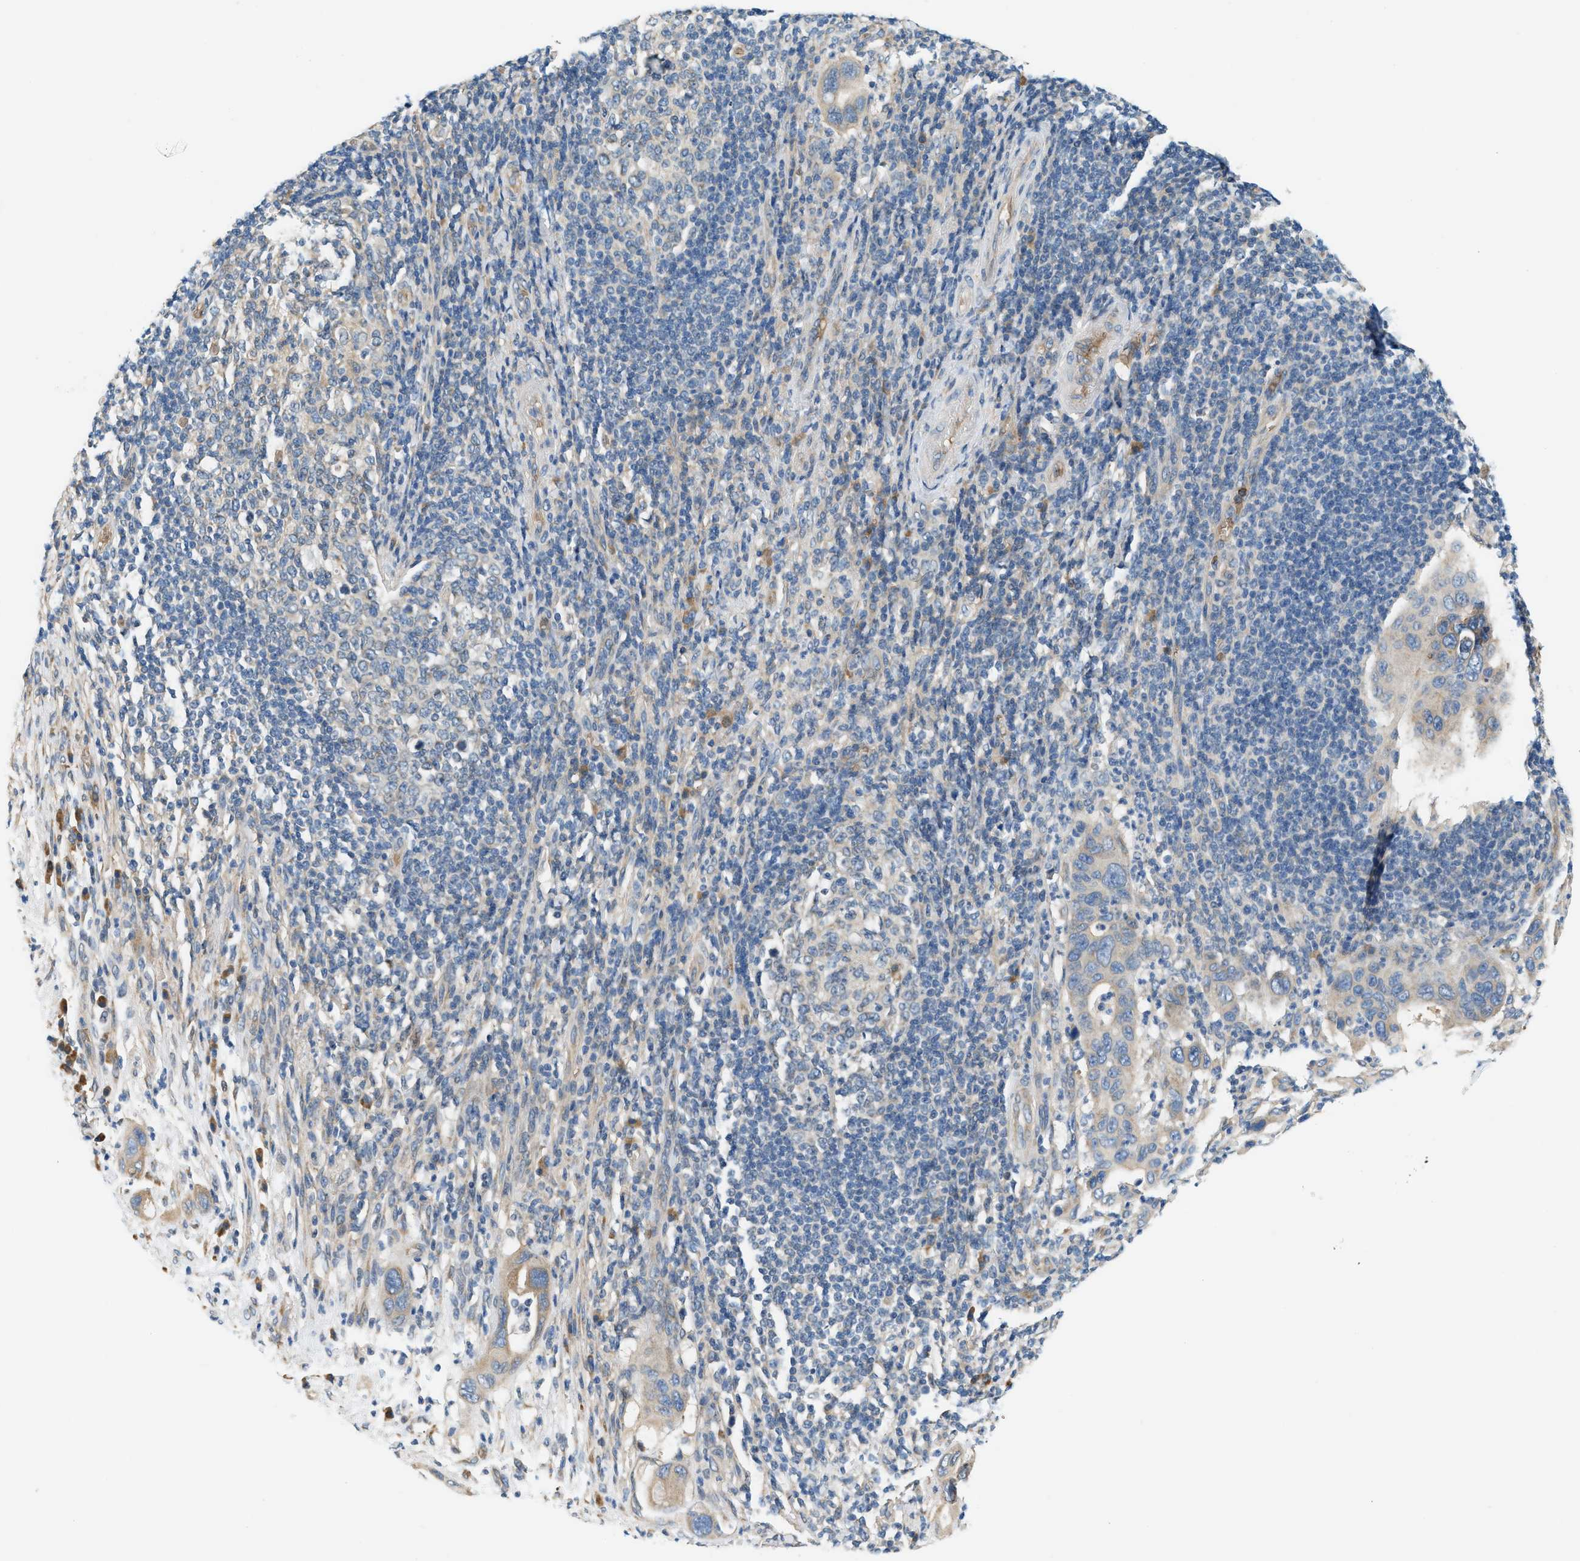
{"staining": {"intensity": "weak", "quantity": "<25%", "location": "cytoplasmic/membranous"}, "tissue": "pancreatic cancer", "cell_type": "Tumor cells", "image_type": "cancer", "snomed": [{"axis": "morphology", "description": "Adenocarcinoma, NOS"}, {"axis": "topography", "description": "Pancreas"}], "caption": "Tumor cells are negative for protein expression in human pancreatic cancer.", "gene": "CYTH2", "patient": {"sex": "female", "age": 71}}